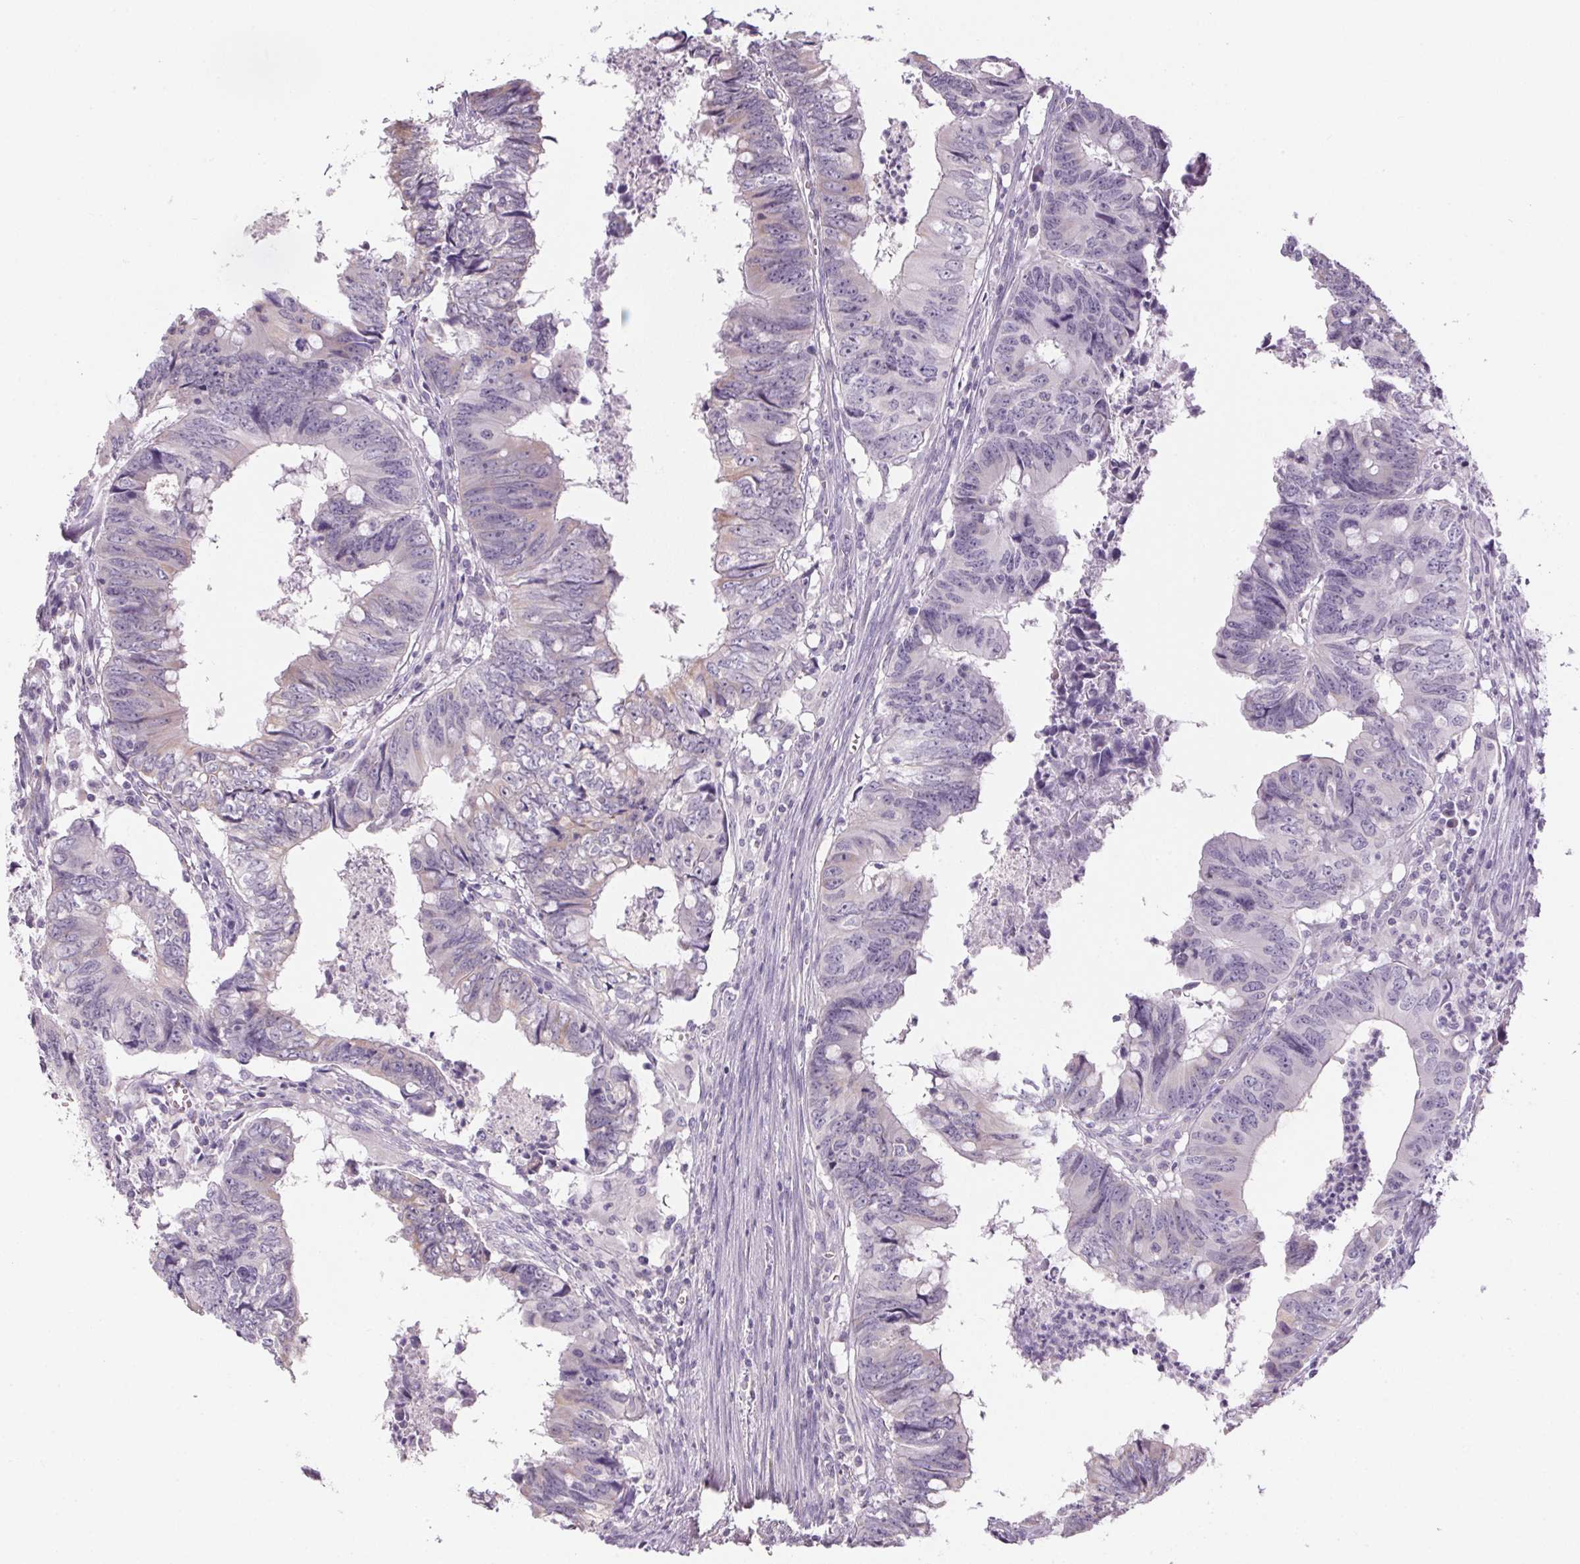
{"staining": {"intensity": "negative", "quantity": "none", "location": "none"}, "tissue": "colorectal cancer", "cell_type": "Tumor cells", "image_type": "cancer", "snomed": [{"axis": "morphology", "description": "Adenocarcinoma, NOS"}, {"axis": "topography", "description": "Colon"}], "caption": "The image demonstrates no significant expression in tumor cells of adenocarcinoma (colorectal).", "gene": "SMYD1", "patient": {"sex": "female", "age": 82}}